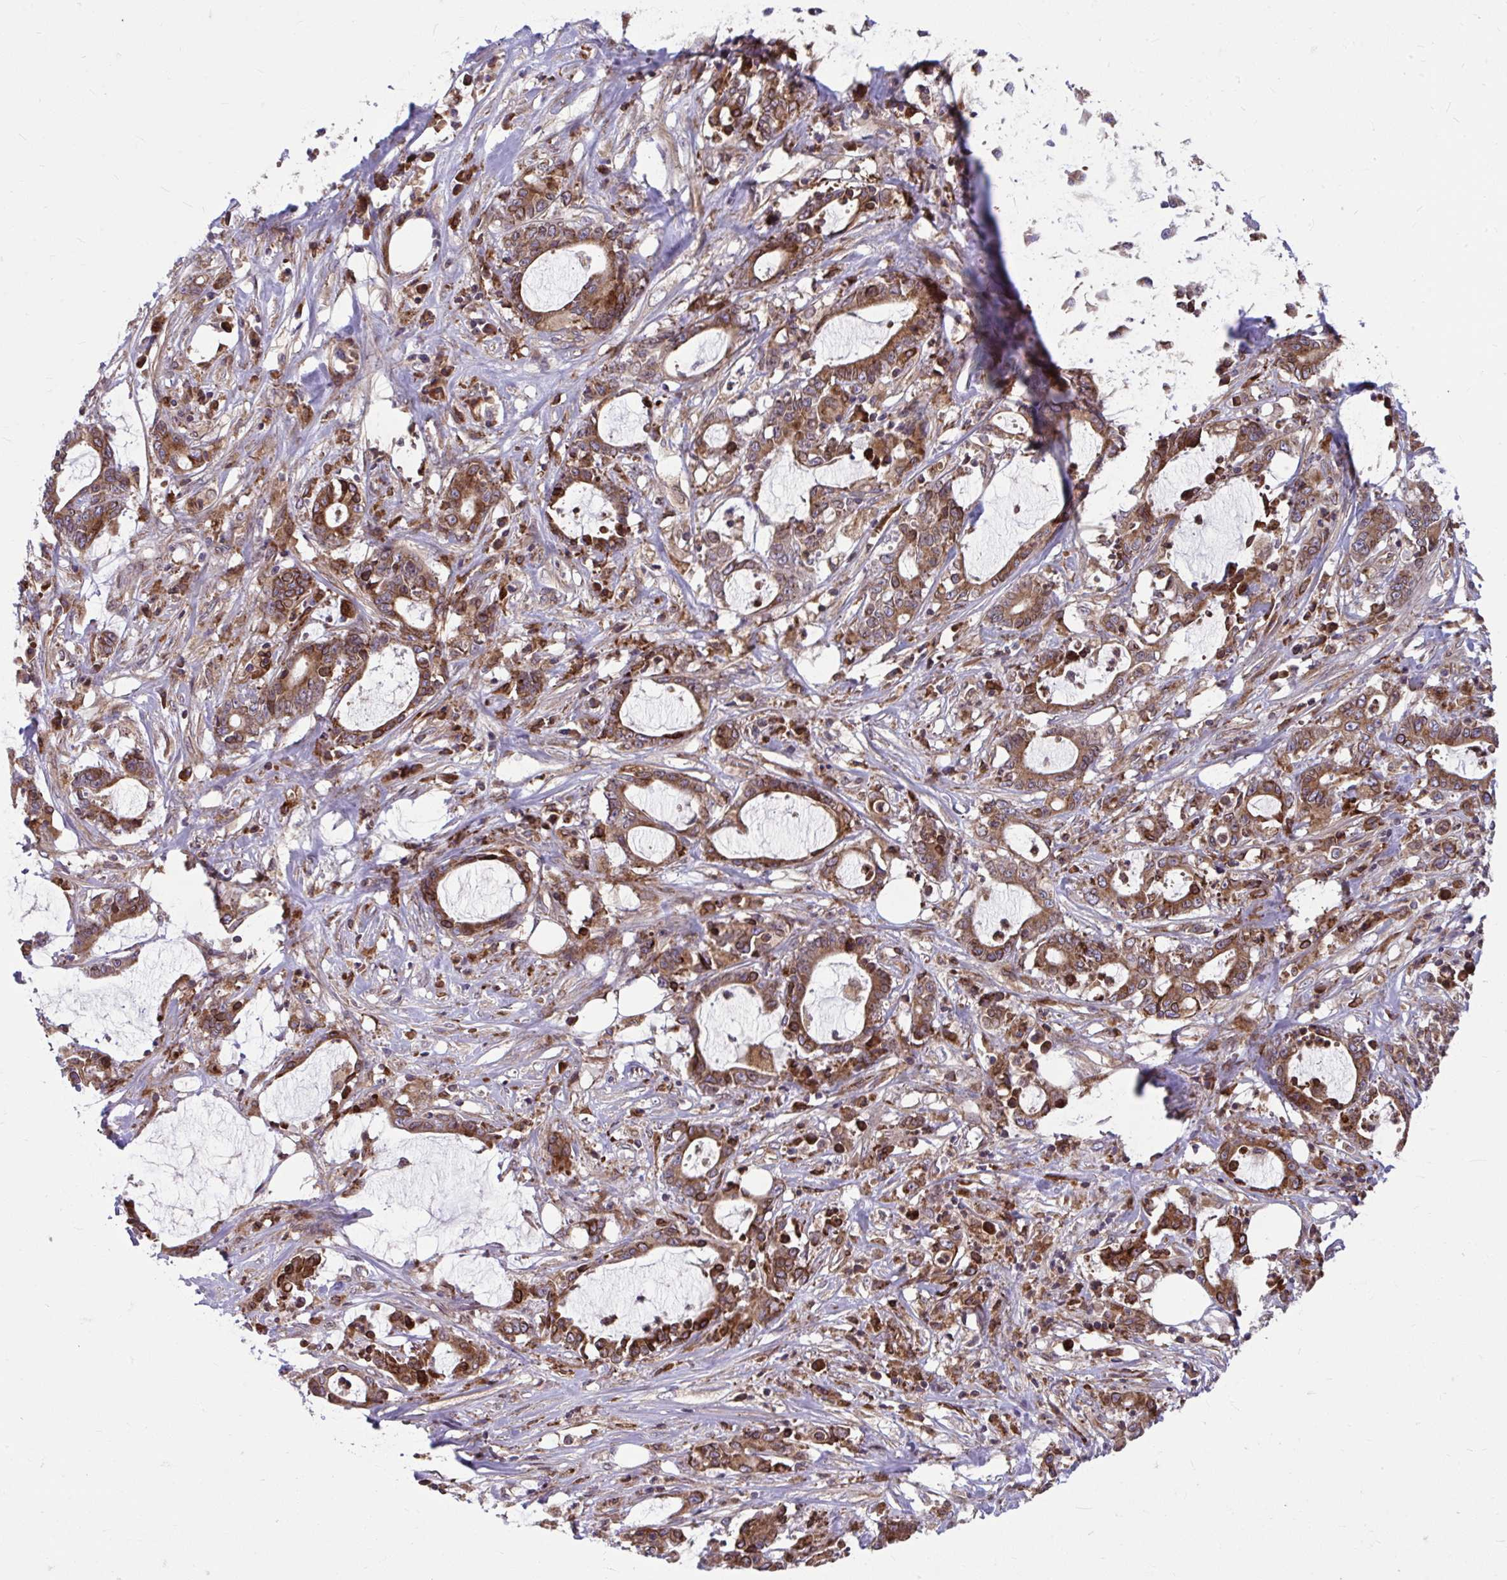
{"staining": {"intensity": "moderate", "quantity": ">75%", "location": "cytoplasmic/membranous"}, "tissue": "stomach cancer", "cell_type": "Tumor cells", "image_type": "cancer", "snomed": [{"axis": "morphology", "description": "Adenocarcinoma, NOS"}, {"axis": "topography", "description": "Stomach, upper"}], "caption": "Human adenocarcinoma (stomach) stained with a brown dye demonstrates moderate cytoplasmic/membranous positive expression in about >75% of tumor cells.", "gene": "STIM2", "patient": {"sex": "male", "age": 68}}